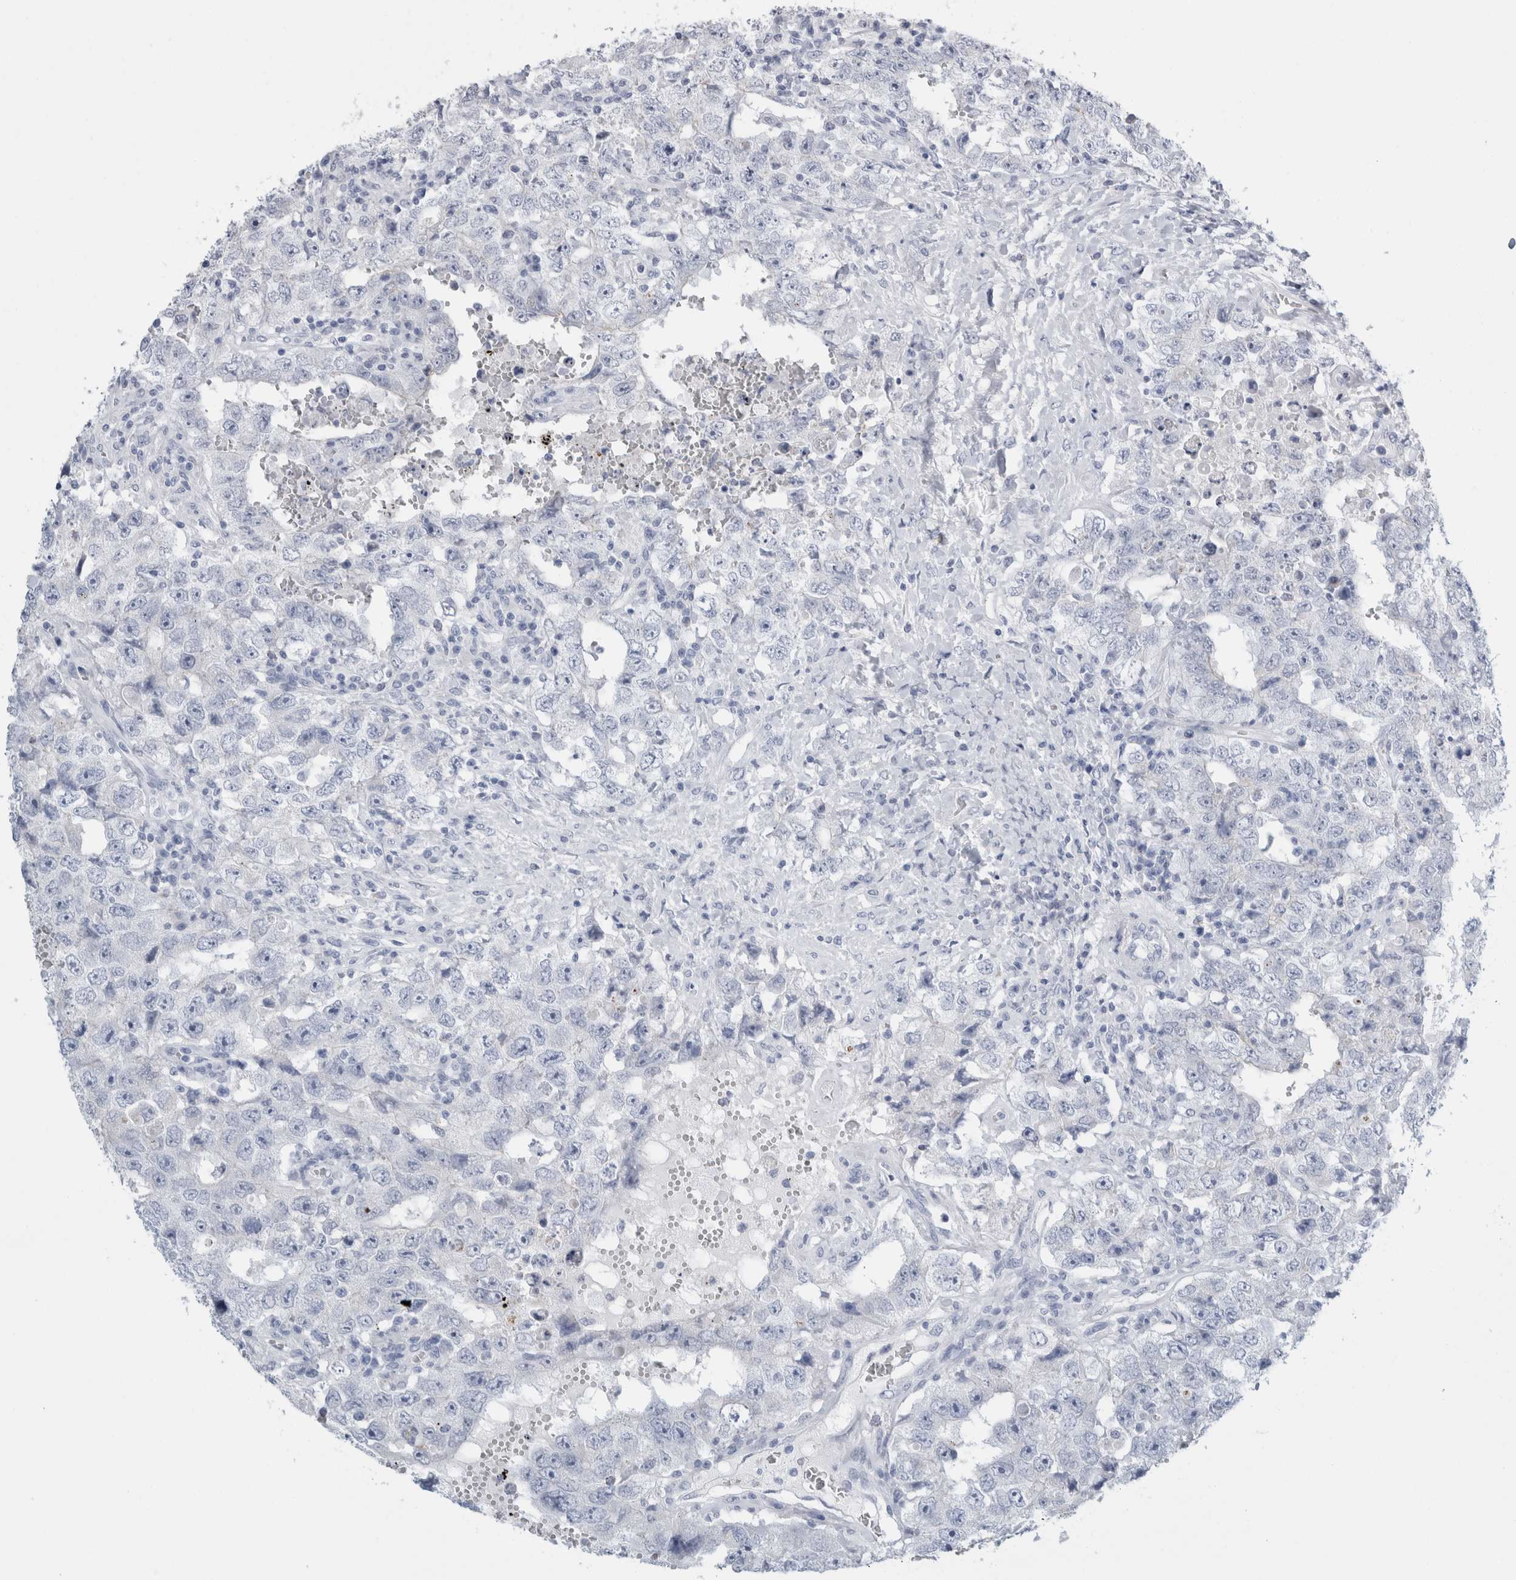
{"staining": {"intensity": "negative", "quantity": "none", "location": "none"}, "tissue": "testis cancer", "cell_type": "Tumor cells", "image_type": "cancer", "snomed": [{"axis": "morphology", "description": "Carcinoma, Embryonal, NOS"}, {"axis": "topography", "description": "Testis"}], "caption": "Testis embryonal carcinoma stained for a protein using IHC displays no positivity tumor cells.", "gene": "RPH3AL", "patient": {"sex": "male", "age": 26}}